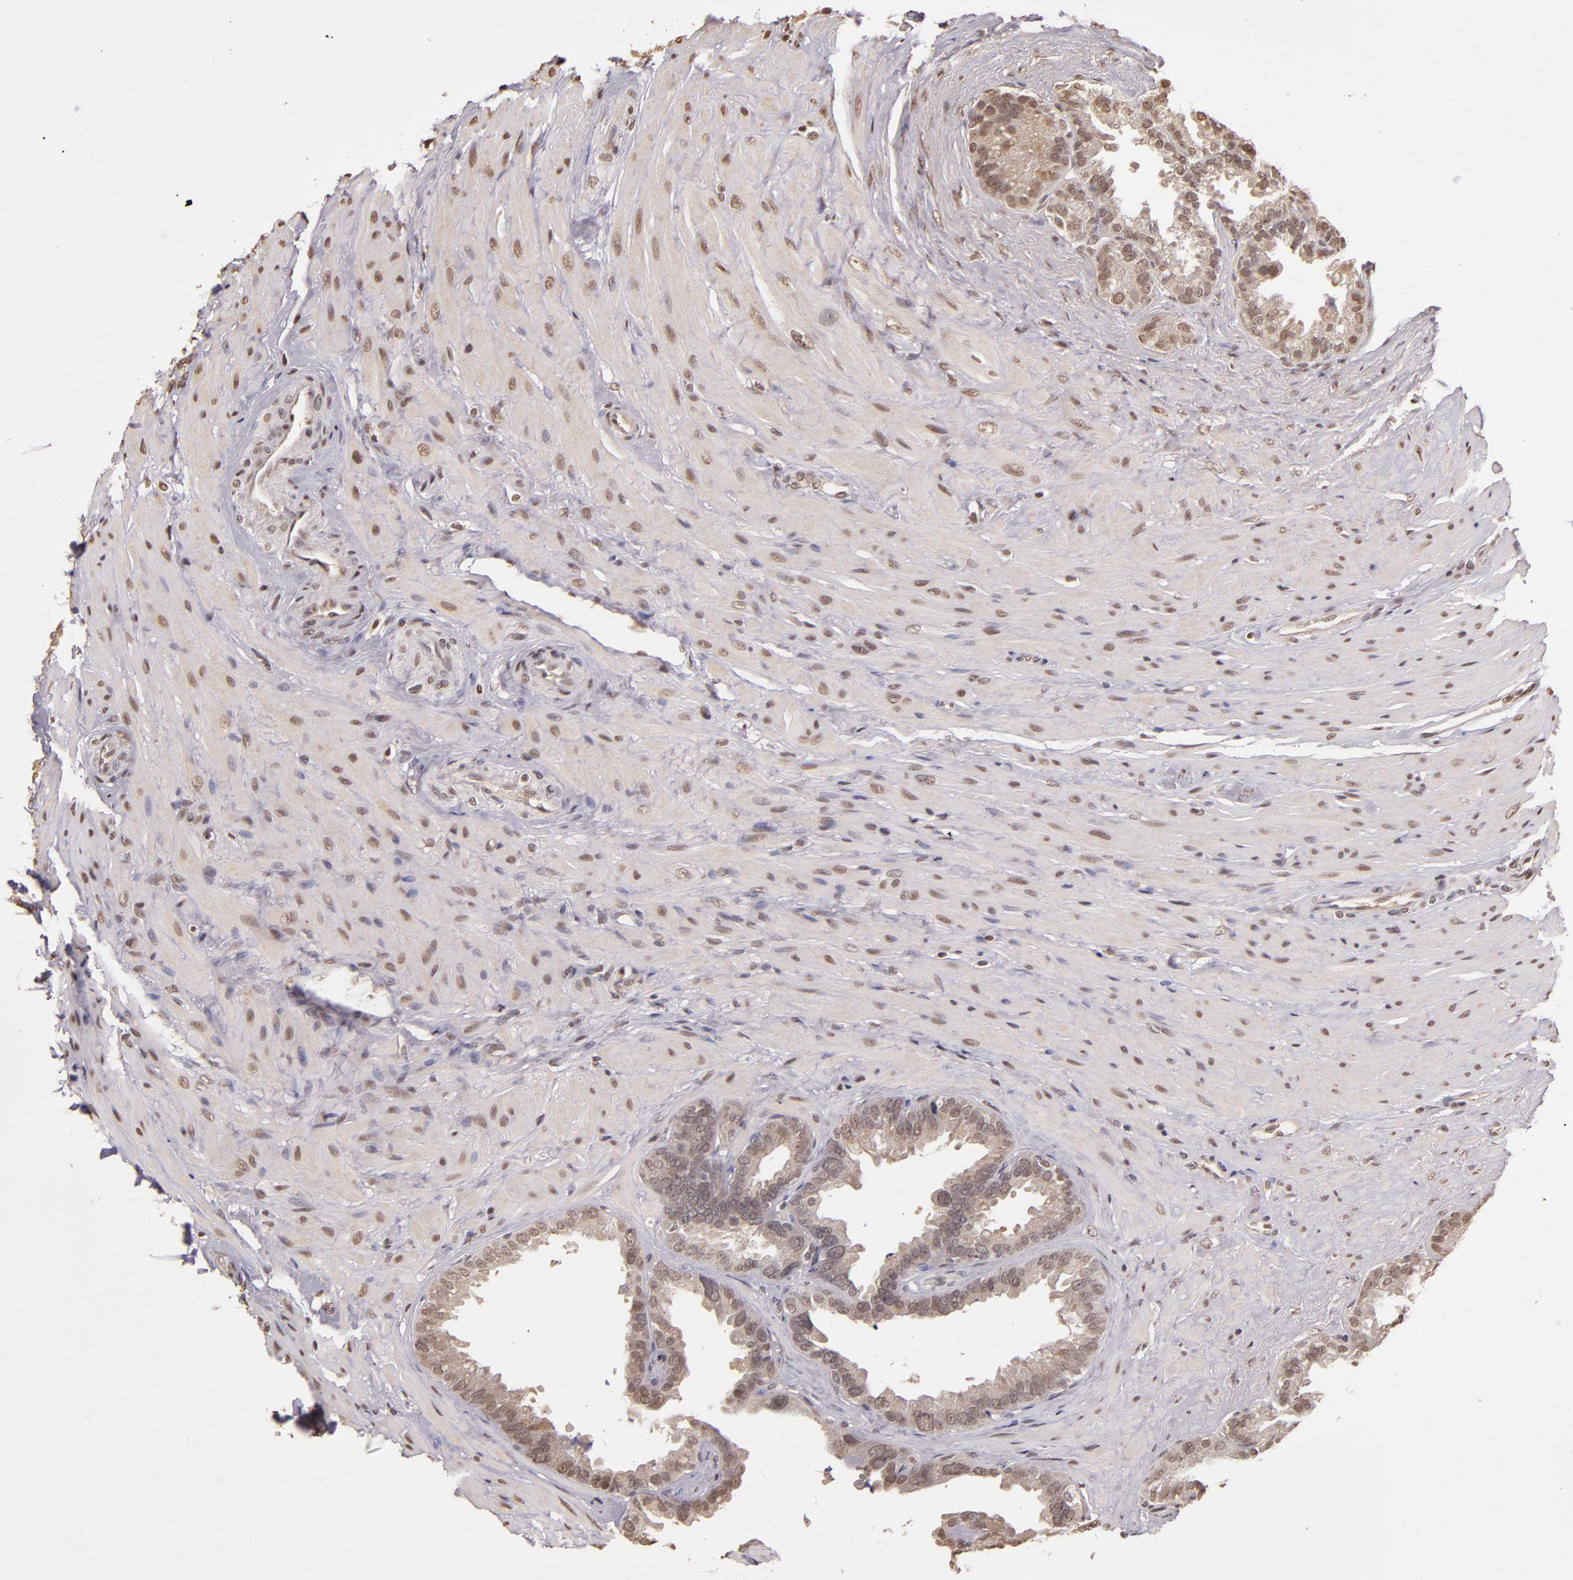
{"staining": {"intensity": "weak", "quantity": ">75%", "location": "cytoplasmic/membranous,nuclear"}, "tissue": "seminal vesicle", "cell_type": "Glandular cells", "image_type": "normal", "snomed": [{"axis": "morphology", "description": "Normal tissue, NOS"}, {"axis": "topography", "description": "Prostate"}, {"axis": "topography", "description": "Seminal veicle"}], "caption": "This image displays immunohistochemistry staining of benign seminal vesicle, with low weak cytoplasmic/membranous,nuclear staining in about >75% of glandular cells.", "gene": "CUL1", "patient": {"sex": "male", "age": 63}}